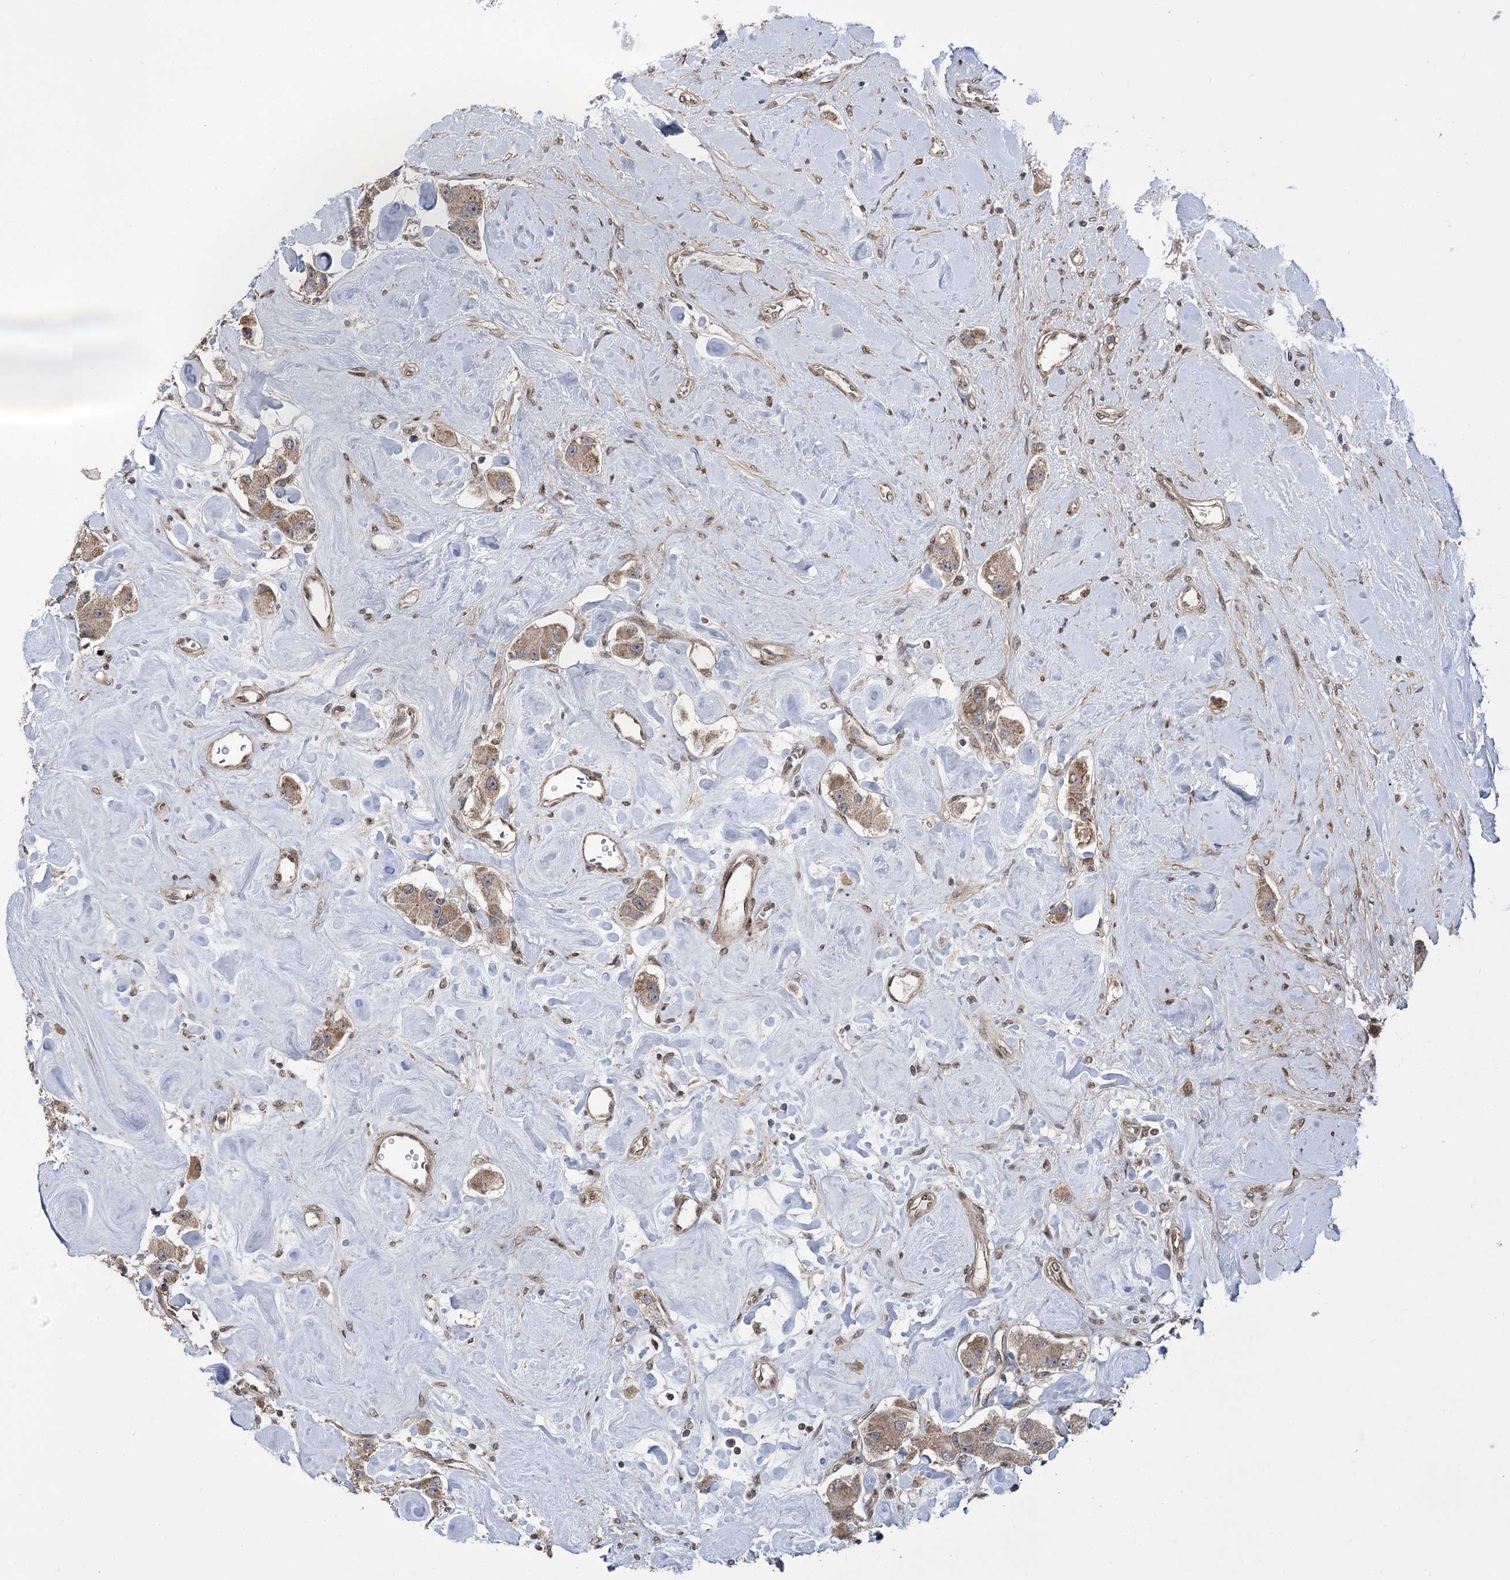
{"staining": {"intensity": "weak", "quantity": ">75%", "location": "cytoplasmic/membranous"}, "tissue": "carcinoid", "cell_type": "Tumor cells", "image_type": "cancer", "snomed": [{"axis": "morphology", "description": "Carcinoid, malignant, NOS"}, {"axis": "topography", "description": "Pancreas"}], "caption": "This photomicrograph shows immunohistochemistry (IHC) staining of human carcinoid, with low weak cytoplasmic/membranous staining in about >75% of tumor cells.", "gene": "TENM2", "patient": {"sex": "male", "age": 41}}